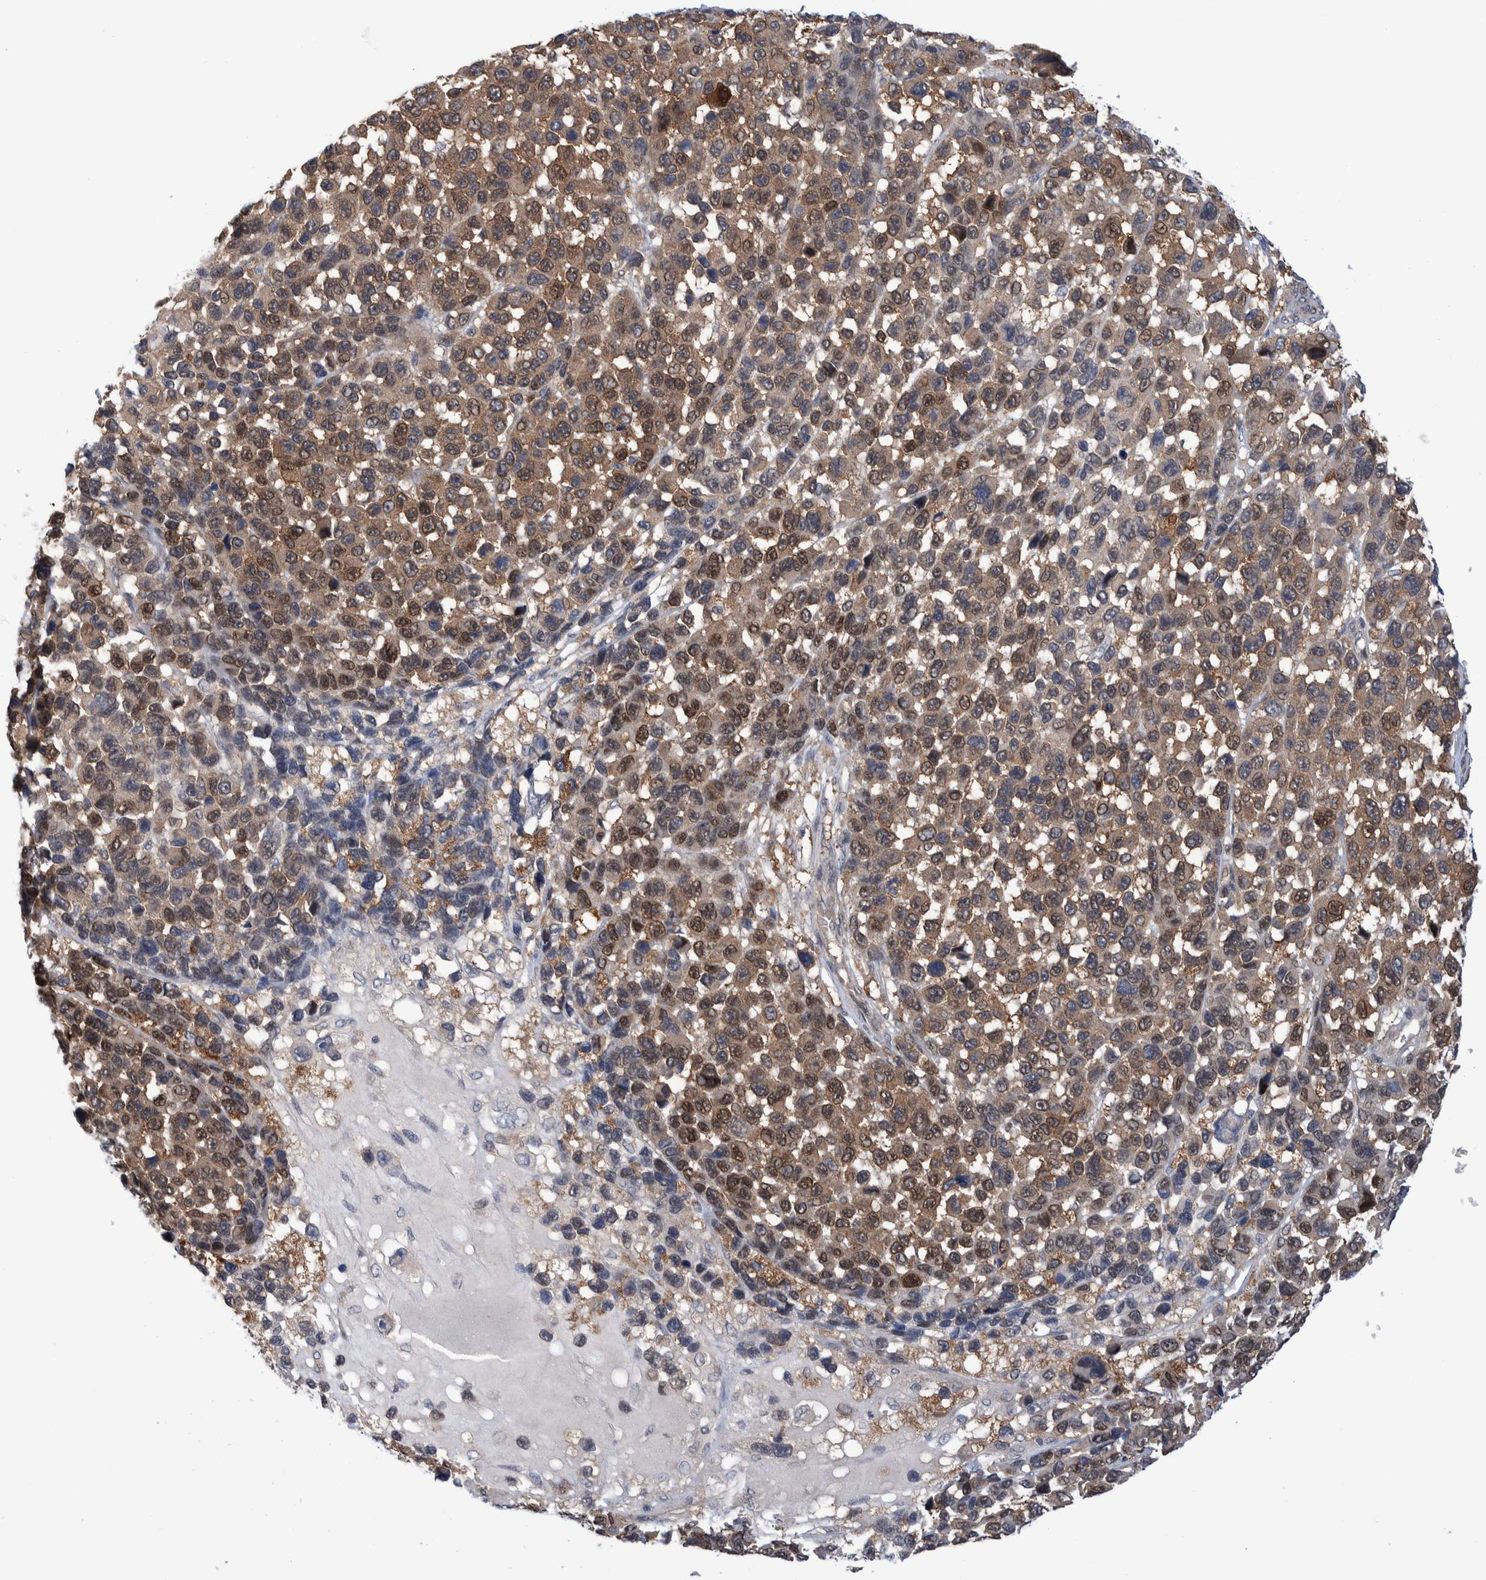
{"staining": {"intensity": "moderate", "quantity": ">75%", "location": "cytoplasmic/membranous,nuclear"}, "tissue": "melanoma", "cell_type": "Tumor cells", "image_type": "cancer", "snomed": [{"axis": "morphology", "description": "Malignant melanoma, NOS"}, {"axis": "topography", "description": "Skin"}], "caption": "DAB immunohistochemical staining of human malignant melanoma demonstrates moderate cytoplasmic/membranous and nuclear protein expression in approximately >75% of tumor cells.", "gene": "PFAS", "patient": {"sex": "male", "age": 53}}